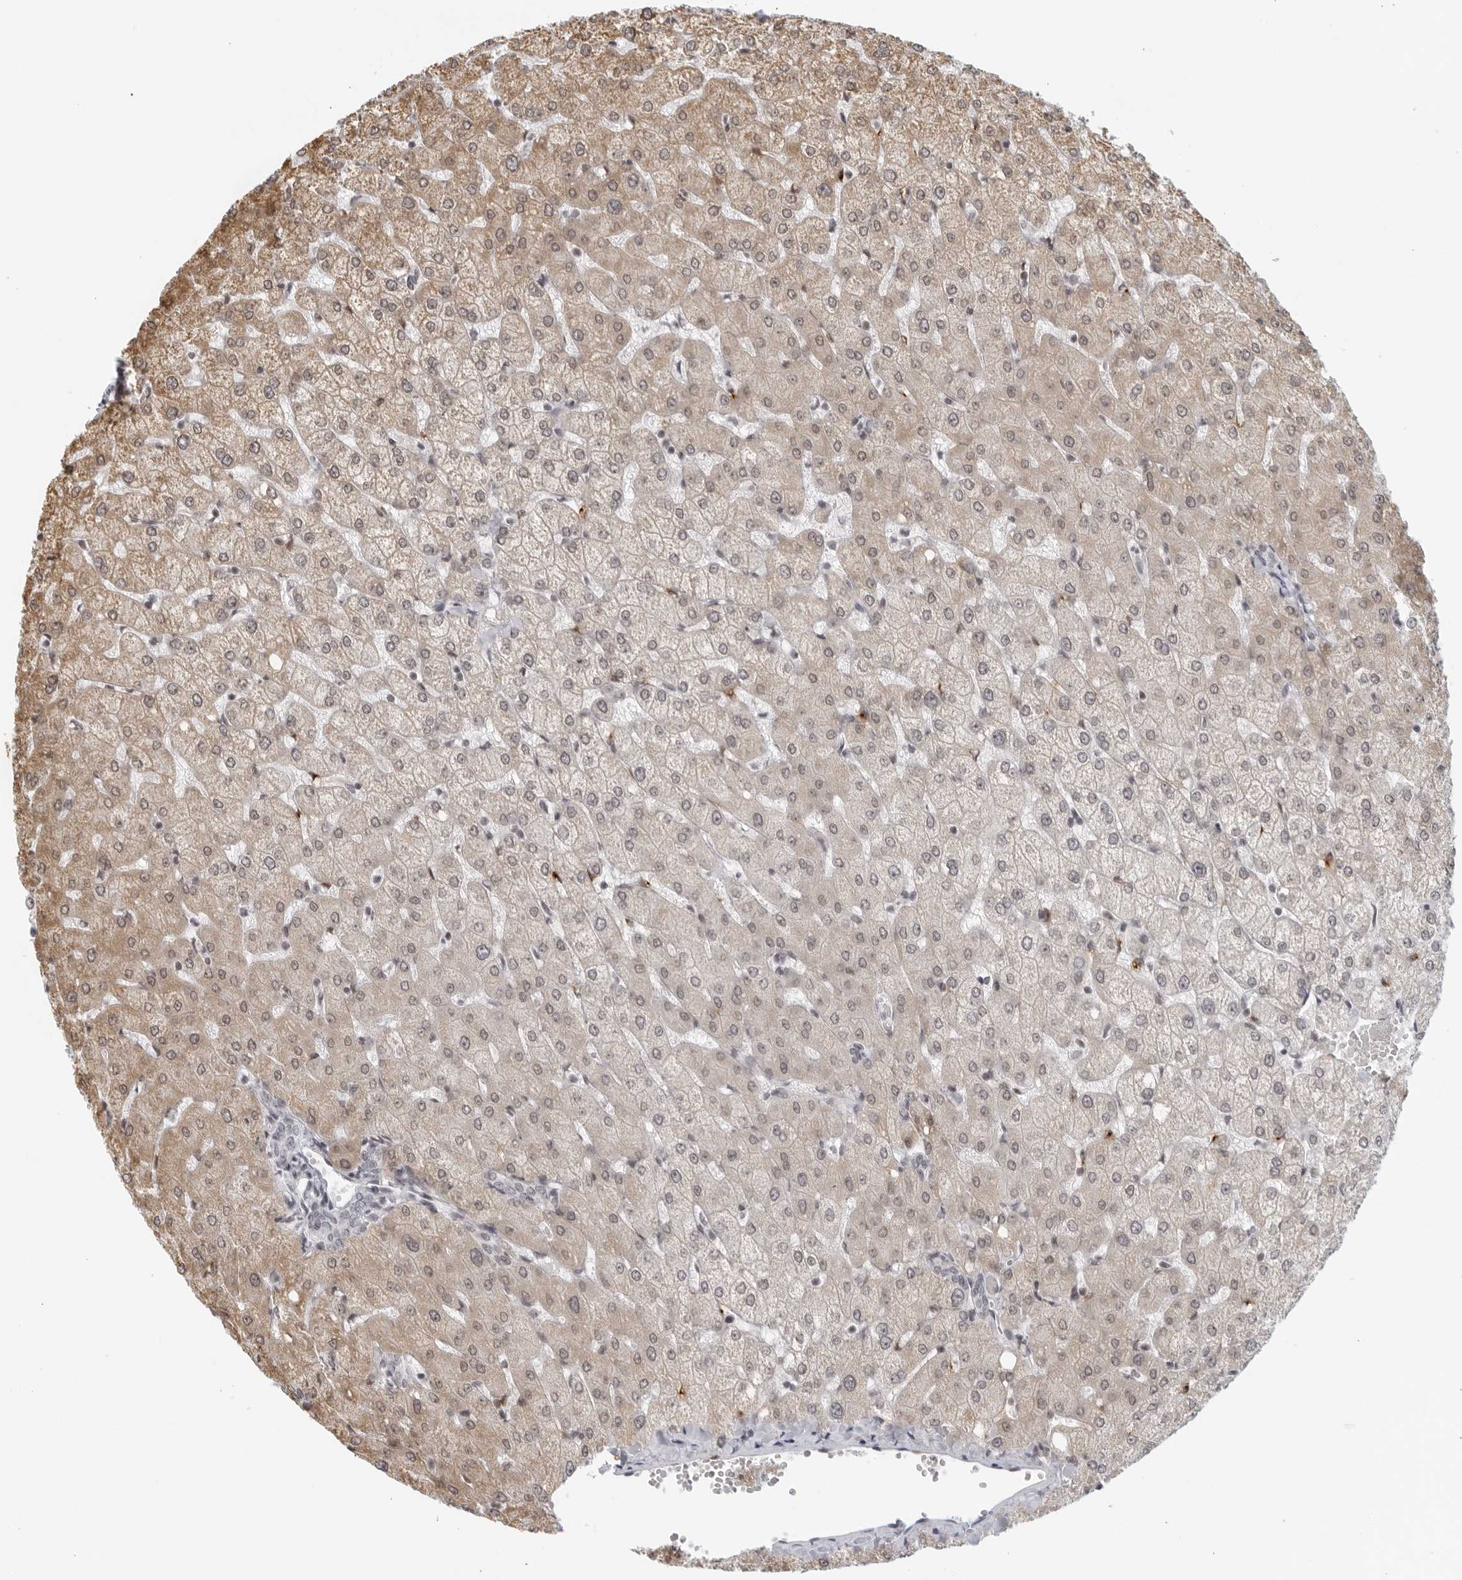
{"staining": {"intensity": "negative", "quantity": "none", "location": "none"}, "tissue": "liver", "cell_type": "Cholangiocytes", "image_type": "normal", "snomed": [{"axis": "morphology", "description": "Normal tissue, NOS"}, {"axis": "topography", "description": "Liver"}], "caption": "This is an immunohistochemistry (IHC) histopathology image of unremarkable human liver. There is no staining in cholangiocytes.", "gene": "RAB11FIP3", "patient": {"sex": "female", "age": 54}}